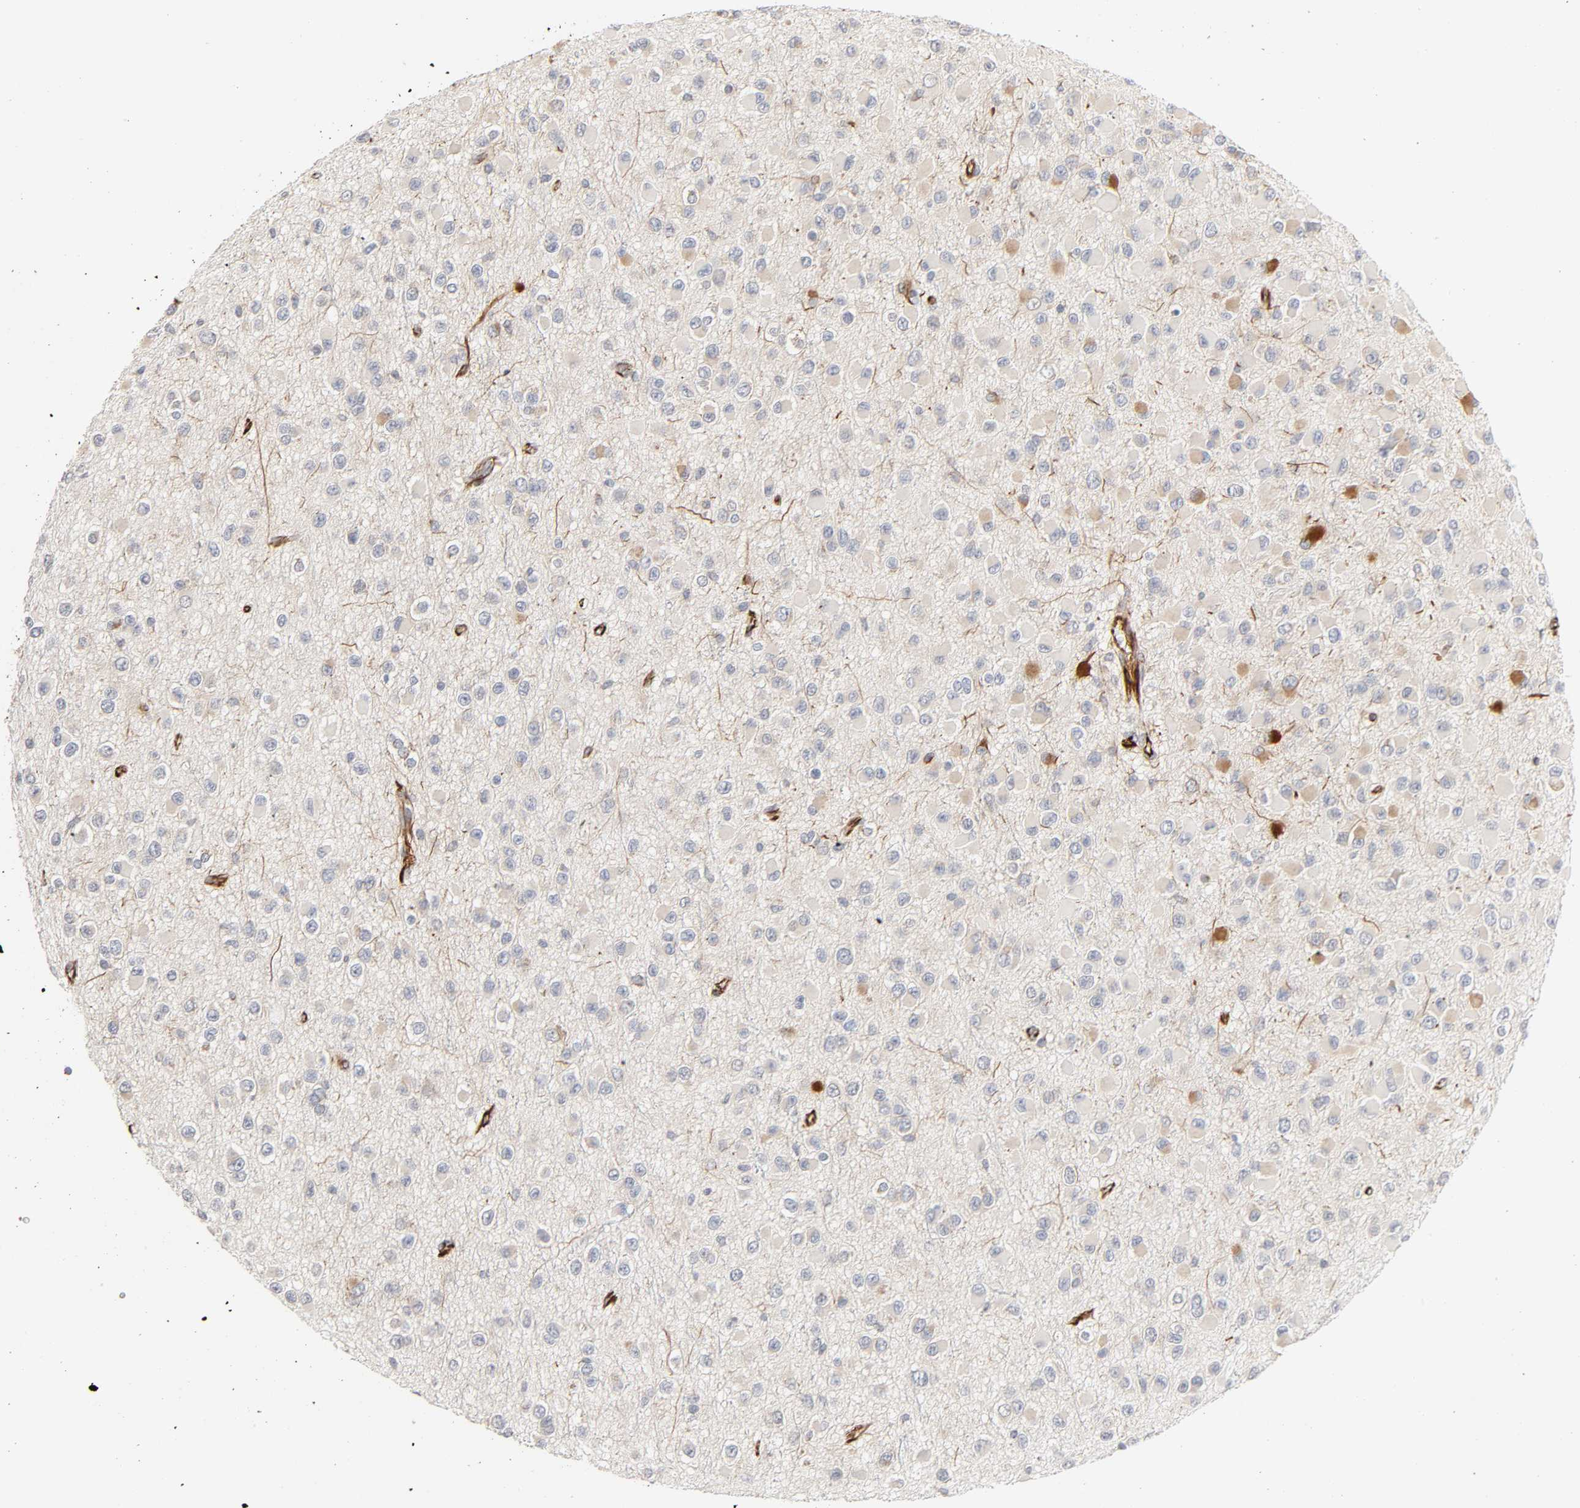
{"staining": {"intensity": "moderate", "quantity": "25%-75%", "location": "cytoplasmic/membranous"}, "tissue": "glioma", "cell_type": "Tumor cells", "image_type": "cancer", "snomed": [{"axis": "morphology", "description": "Glioma, malignant, Low grade"}, {"axis": "topography", "description": "Brain"}], "caption": "Malignant glioma (low-grade) stained with a brown dye exhibits moderate cytoplasmic/membranous positive positivity in approximately 25%-75% of tumor cells.", "gene": "FAM118A", "patient": {"sex": "male", "age": 42}}